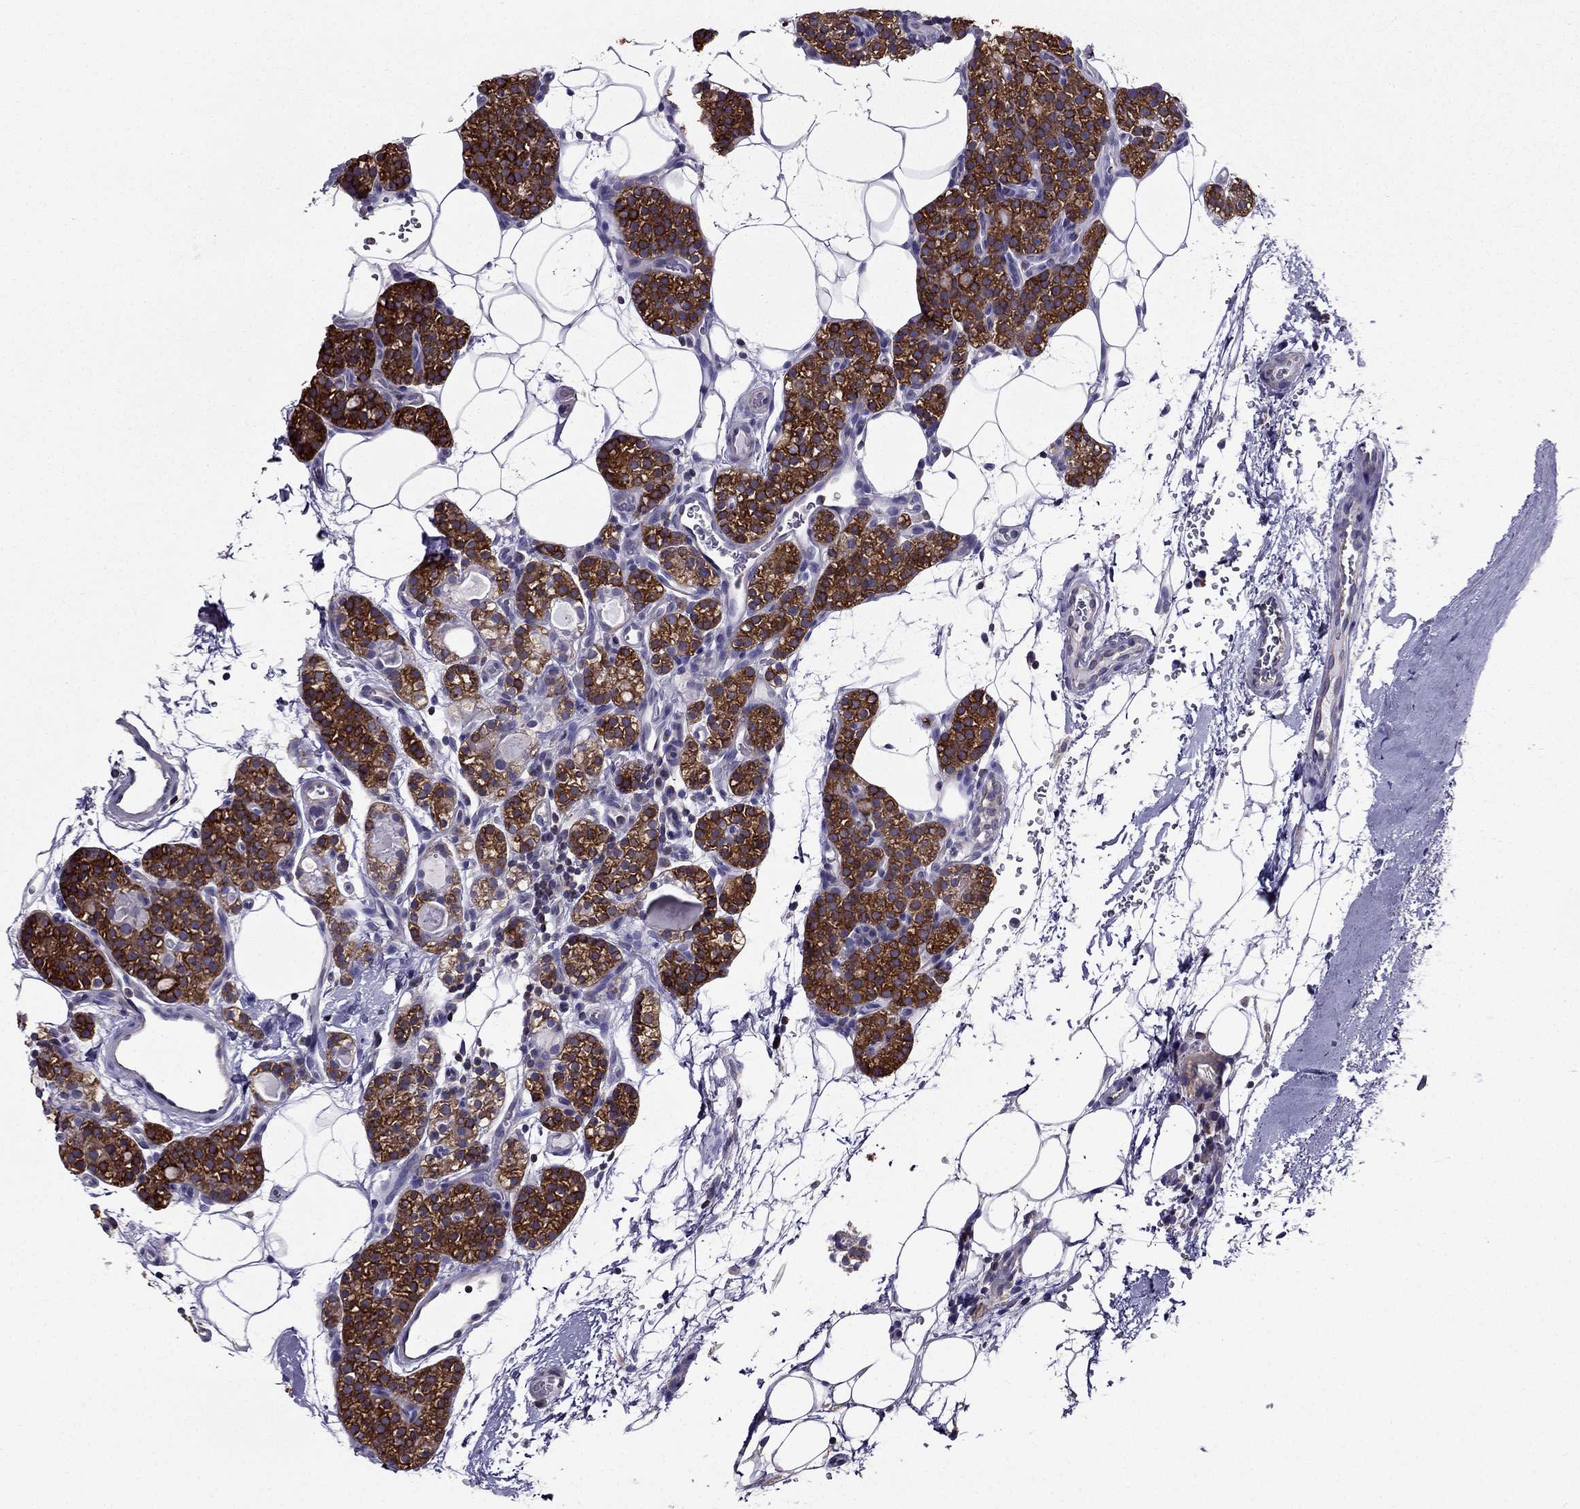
{"staining": {"intensity": "strong", "quantity": "25%-75%", "location": "cytoplasmic/membranous"}, "tissue": "parathyroid gland", "cell_type": "Glandular cells", "image_type": "normal", "snomed": [{"axis": "morphology", "description": "Normal tissue, NOS"}, {"axis": "topography", "description": "Parathyroid gland"}], "caption": "IHC staining of normal parathyroid gland, which displays high levels of strong cytoplasmic/membranous positivity in approximately 25%-75% of glandular cells indicating strong cytoplasmic/membranous protein staining. The staining was performed using DAB (3,3'-diaminobenzidine) (brown) for protein detection and nuclei were counterstained in hematoxylin (blue).", "gene": "AAK1", "patient": {"sex": "female", "age": 67}}